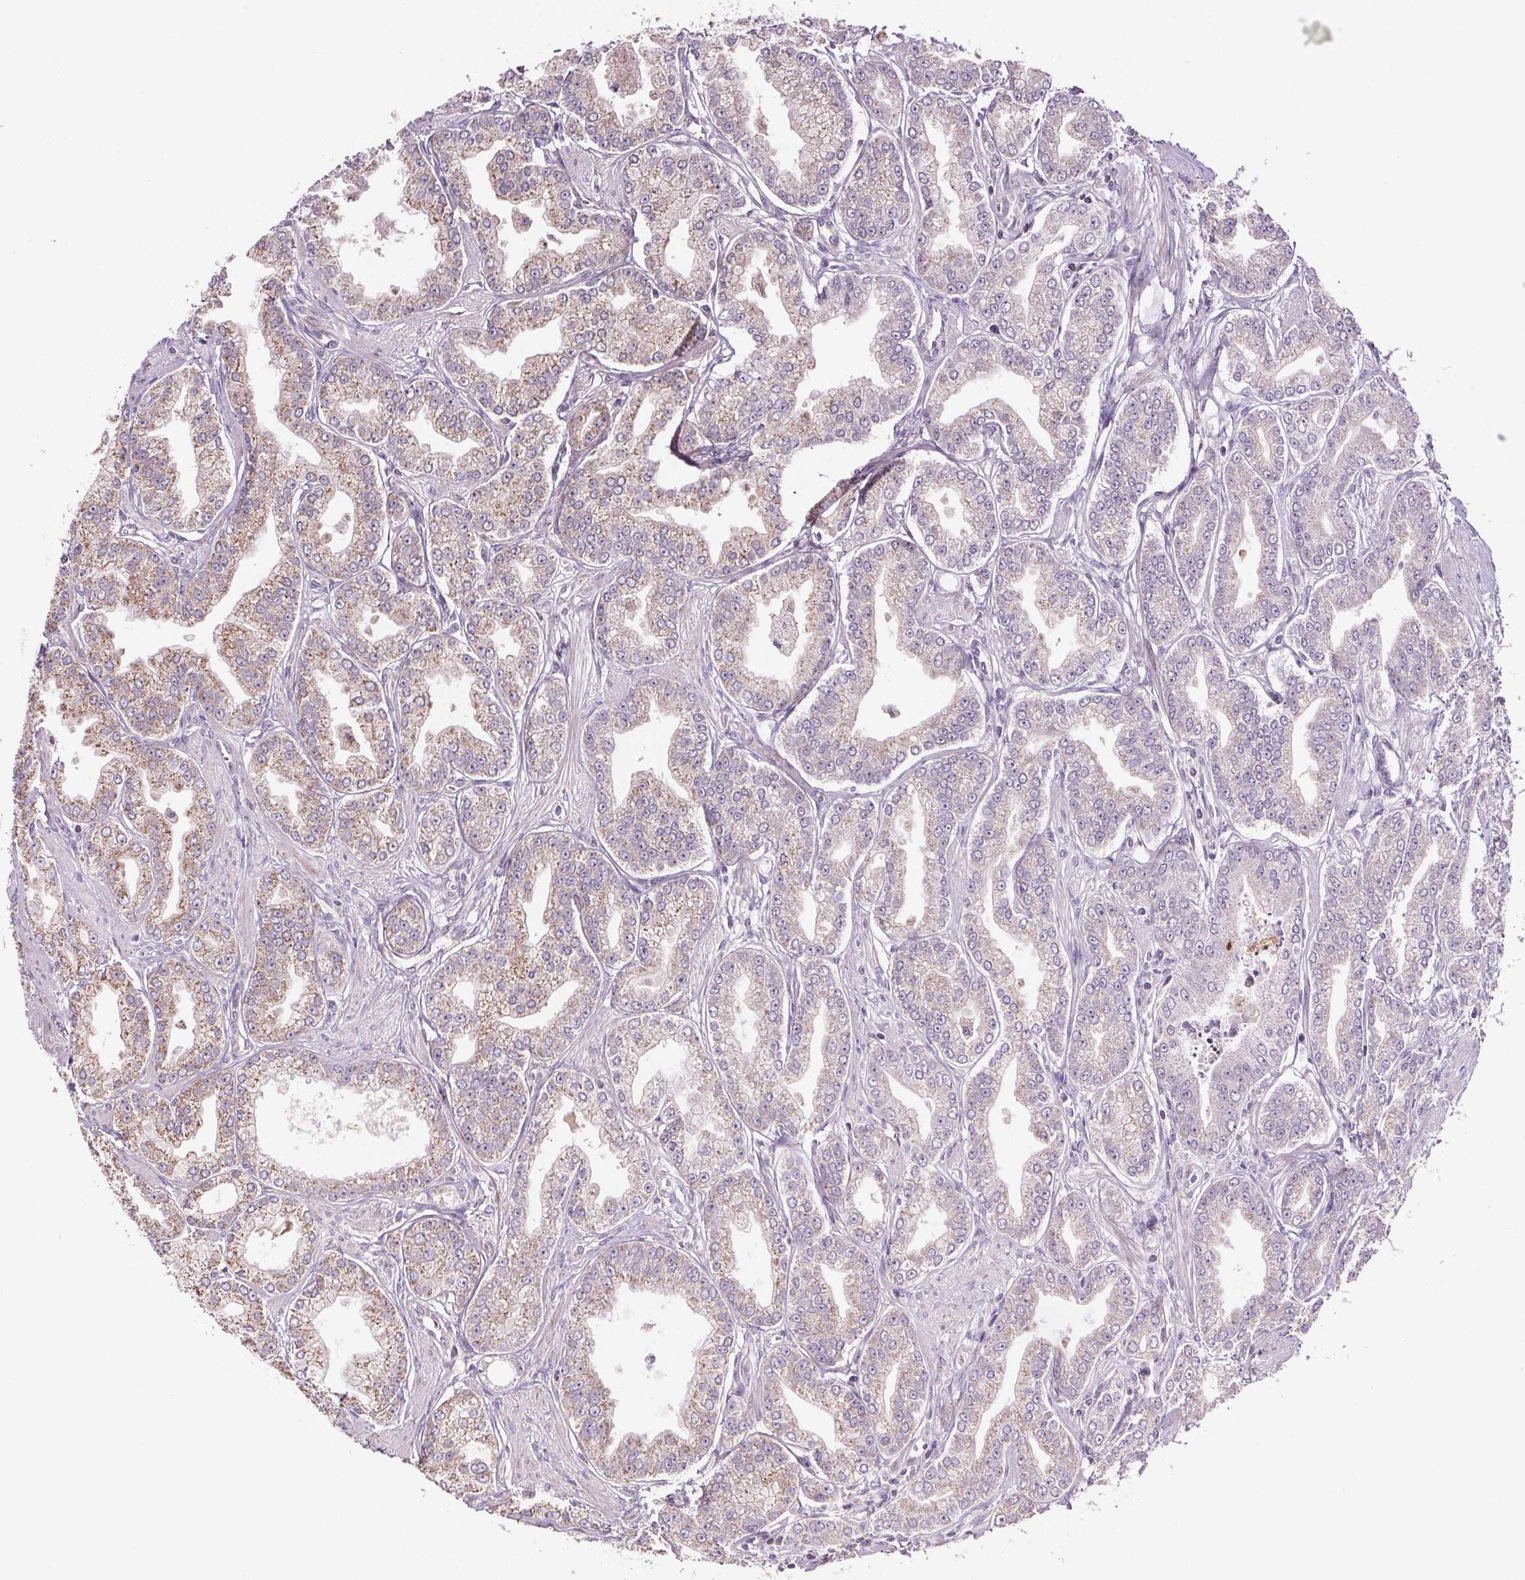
{"staining": {"intensity": "weak", "quantity": "25%-75%", "location": "cytoplasmic/membranous"}, "tissue": "prostate cancer", "cell_type": "Tumor cells", "image_type": "cancer", "snomed": [{"axis": "morphology", "description": "Adenocarcinoma, NOS"}, {"axis": "topography", "description": "Prostate"}], "caption": "Approximately 25%-75% of tumor cells in human adenocarcinoma (prostate) display weak cytoplasmic/membranous protein positivity as visualized by brown immunohistochemical staining.", "gene": "SUCLA2", "patient": {"sex": "male", "age": 71}}